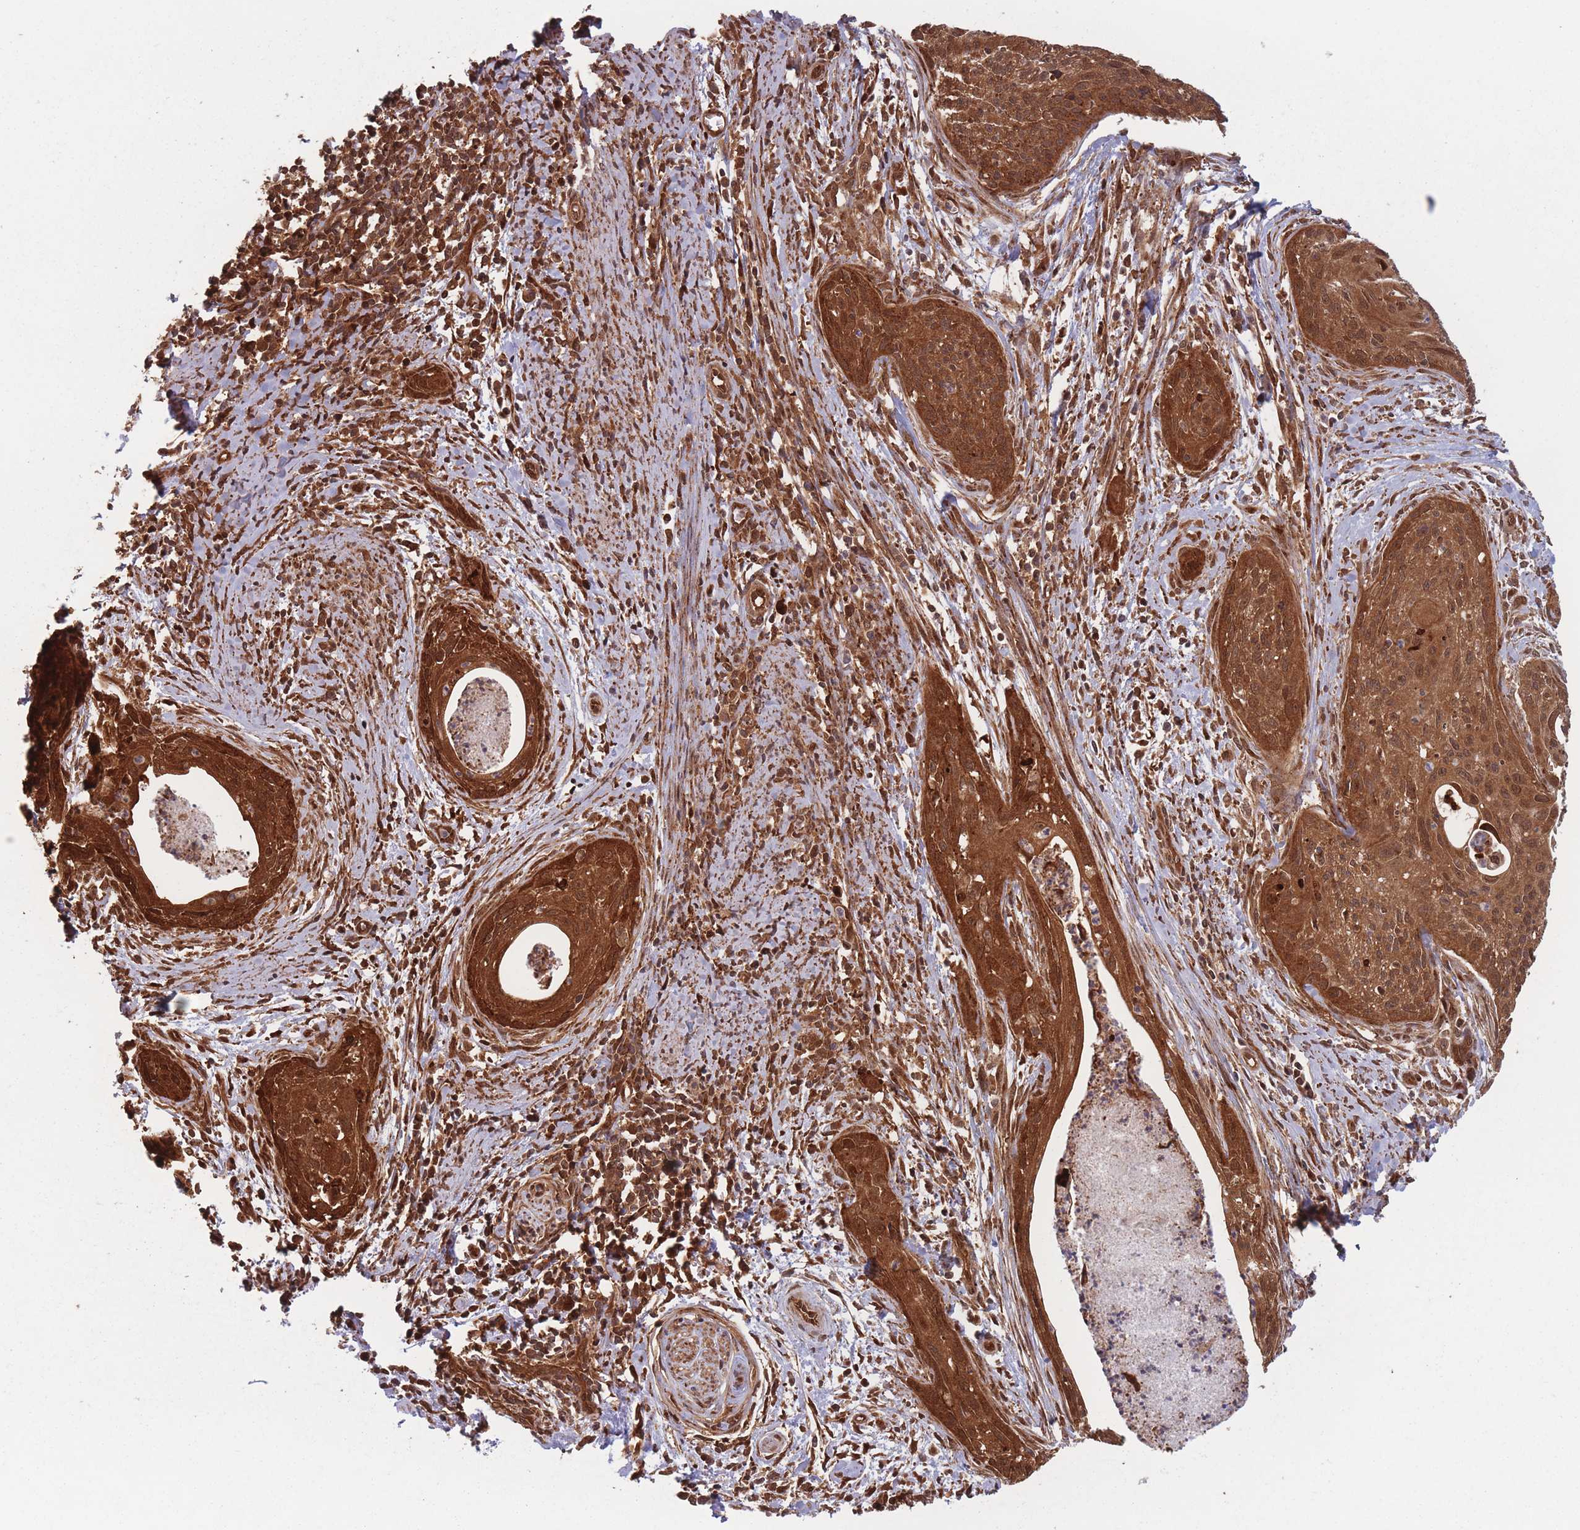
{"staining": {"intensity": "strong", "quantity": ">75%", "location": "cytoplasmic/membranous,nuclear"}, "tissue": "cervical cancer", "cell_type": "Tumor cells", "image_type": "cancer", "snomed": [{"axis": "morphology", "description": "Squamous cell carcinoma, NOS"}, {"axis": "topography", "description": "Cervix"}], "caption": "Protein staining exhibits strong cytoplasmic/membranous and nuclear staining in approximately >75% of tumor cells in cervical cancer (squamous cell carcinoma).", "gene": "PODXL2", "patient": {"sex": "female", "age": 55}}